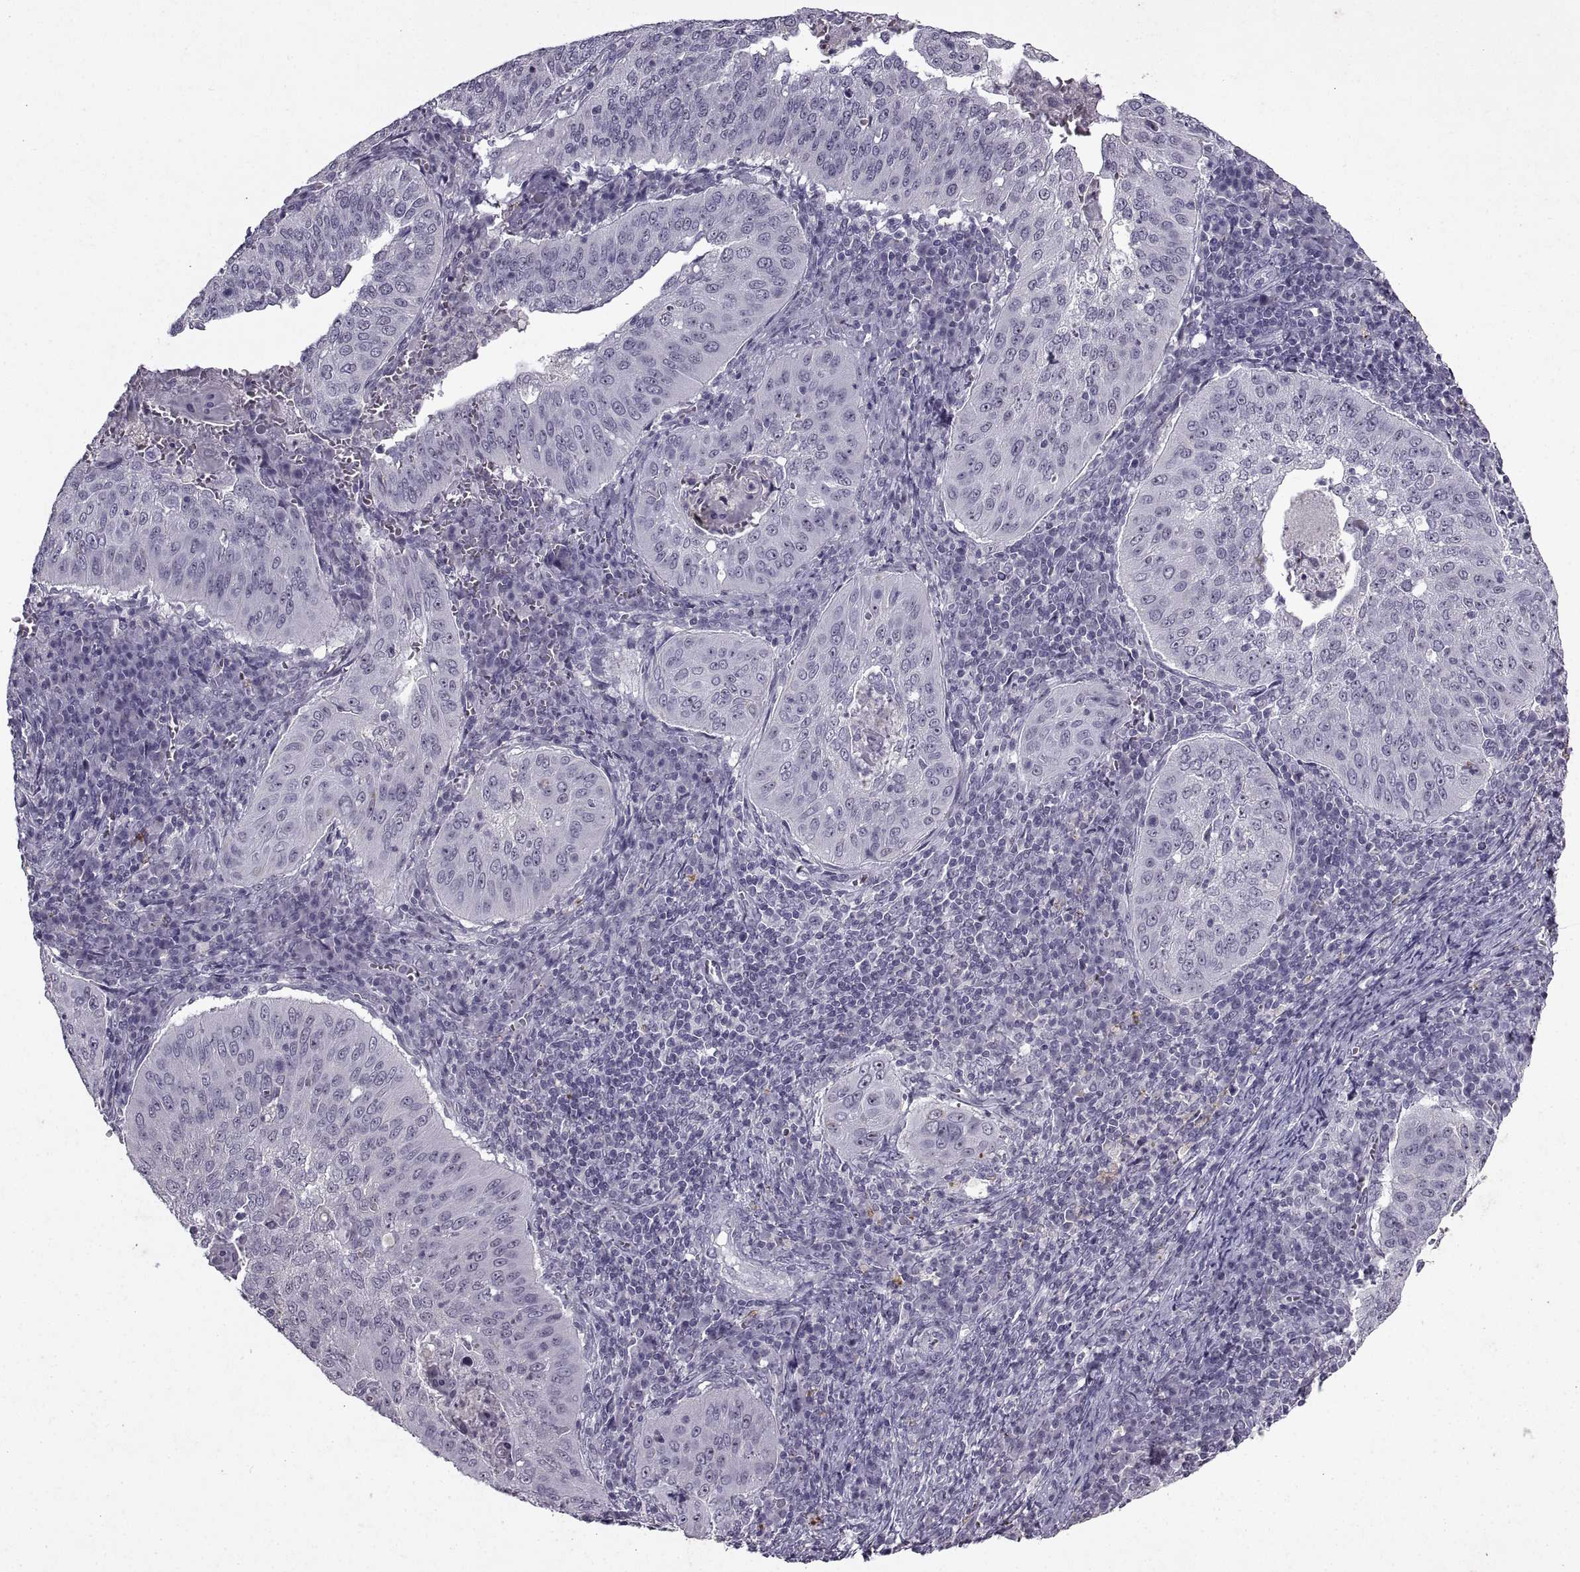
{"staining": {"intensity": "negative", "quantity": "none", "location": "none"}, "tissue": "cervical cancer", "cell_type": "Tumor cells", "image_type": "cancer", "snomed": [{"axis": "morphology", "description": "Squamous cell carcinoma, NOS"}, {"axis": "topography", "description": "Cervix"}], "caption": "Tumor cells show no significant staining in cervical cancer.", "gene": "SINHCAF", "patient": {"sex": "female", "age": 39}}